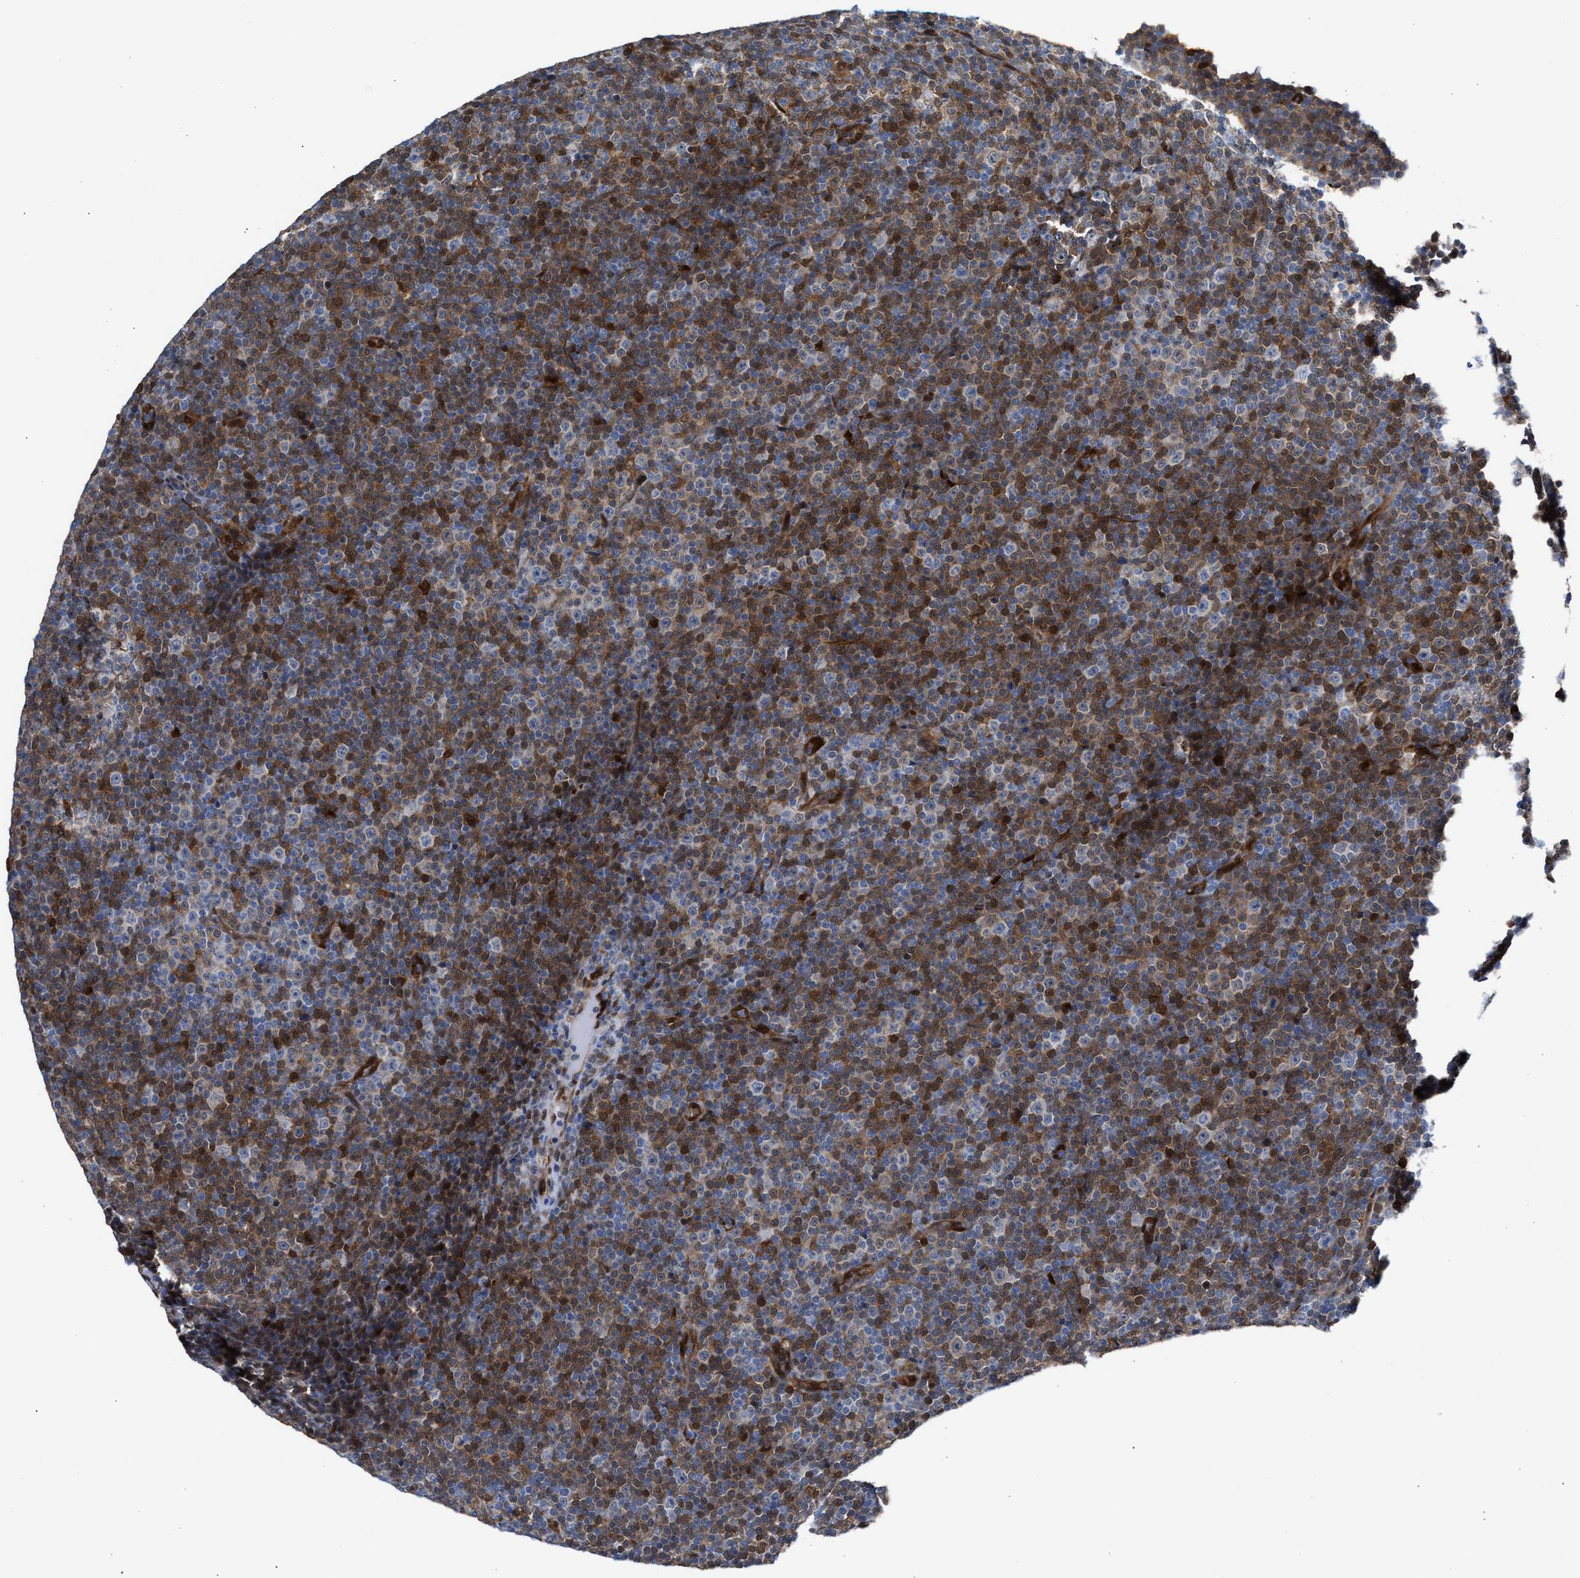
{"staining": {"intensity": "moderate", "quantity": "25%-75%", "location": "cytoplasmic/membranous,nuclear"}, "tissue": "lymphoma", "cell_type": "Tumor cells", "image_type": "cancer", "snomed": [{"axis": "morphology", "description": "Malignant lymphoma, non-Hodgkin's type, Low grade"}, {"axis": "topography", "description": "Lymph node"}], "caption": "Protein expression analysis of human low-grade malignant lymphoma, non-Hodgkin's type reveals moderate cytoplasmic/membranous and nuclear positivity in about 25%-75% of tumor cells.", "gene": "TP53I3", "patient": {"sex": "female", "age": 67}}